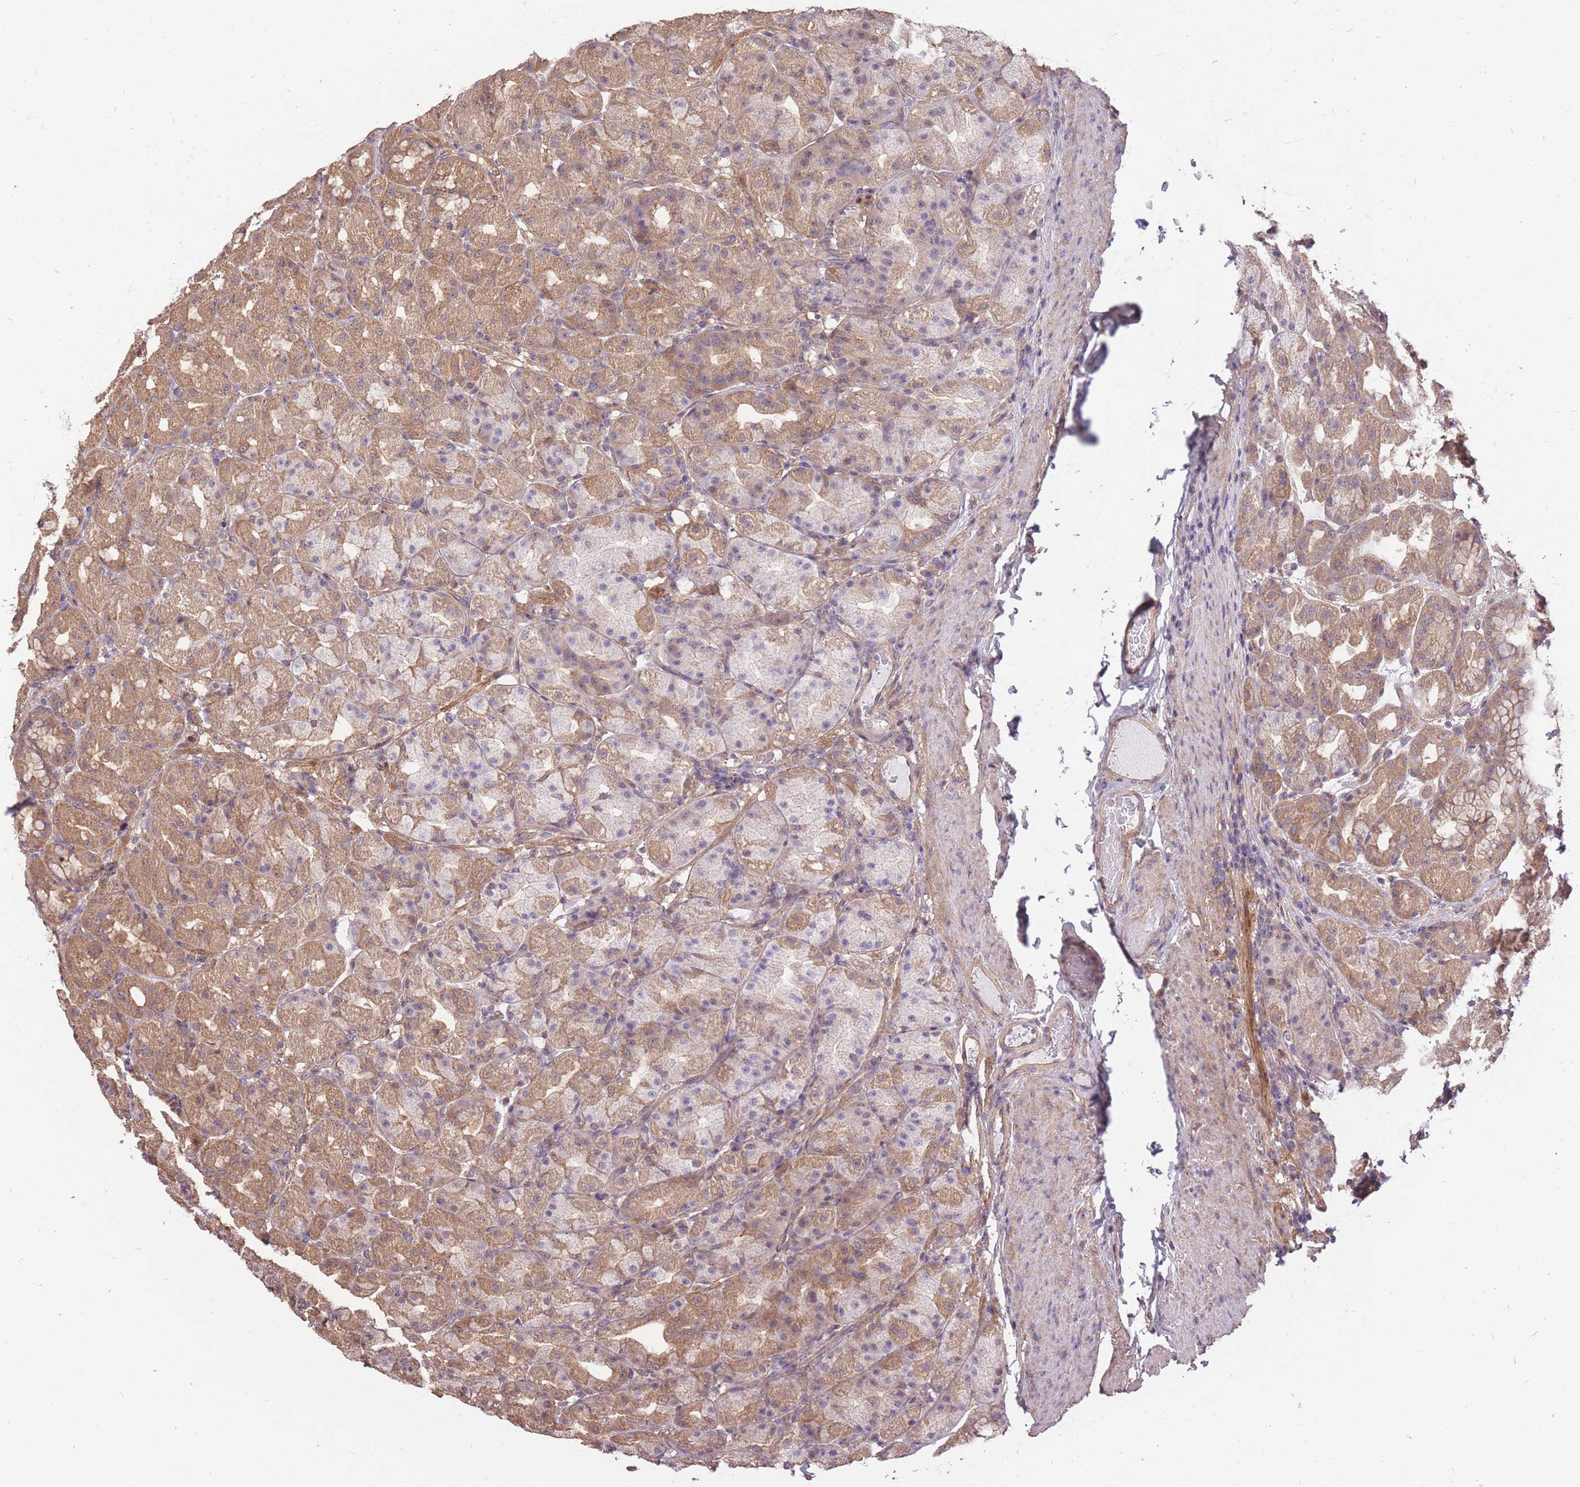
{"staining": {"intensity": "moderate", "quantity": ">75%", "location": "cytoplasmic/membranous"}, "tissue": "stomach", "cell_type": "Glandular cells", "image_type": "normal", "snomed": [{"axis": "morphology", "description": "Normal tissue, NOS"}, {"axis": "topography", "description": "Stomach, upper"}, {"axis": "topography", "description": "Stomach"}], "caption": "An immunohistochemistry (IHC) micrograph of unremarkable tissue is shown. Protein staining in brown shows moderate cytoplasmic/membranous positivity in stomach within glandular cells. (DAB (3,3'-diaminobenzidine) IHC, brown staining for protein, blue staining for nuclei).", "gene": "DYNC1LI2", "patient": {"sex": "male", "age": 68}}